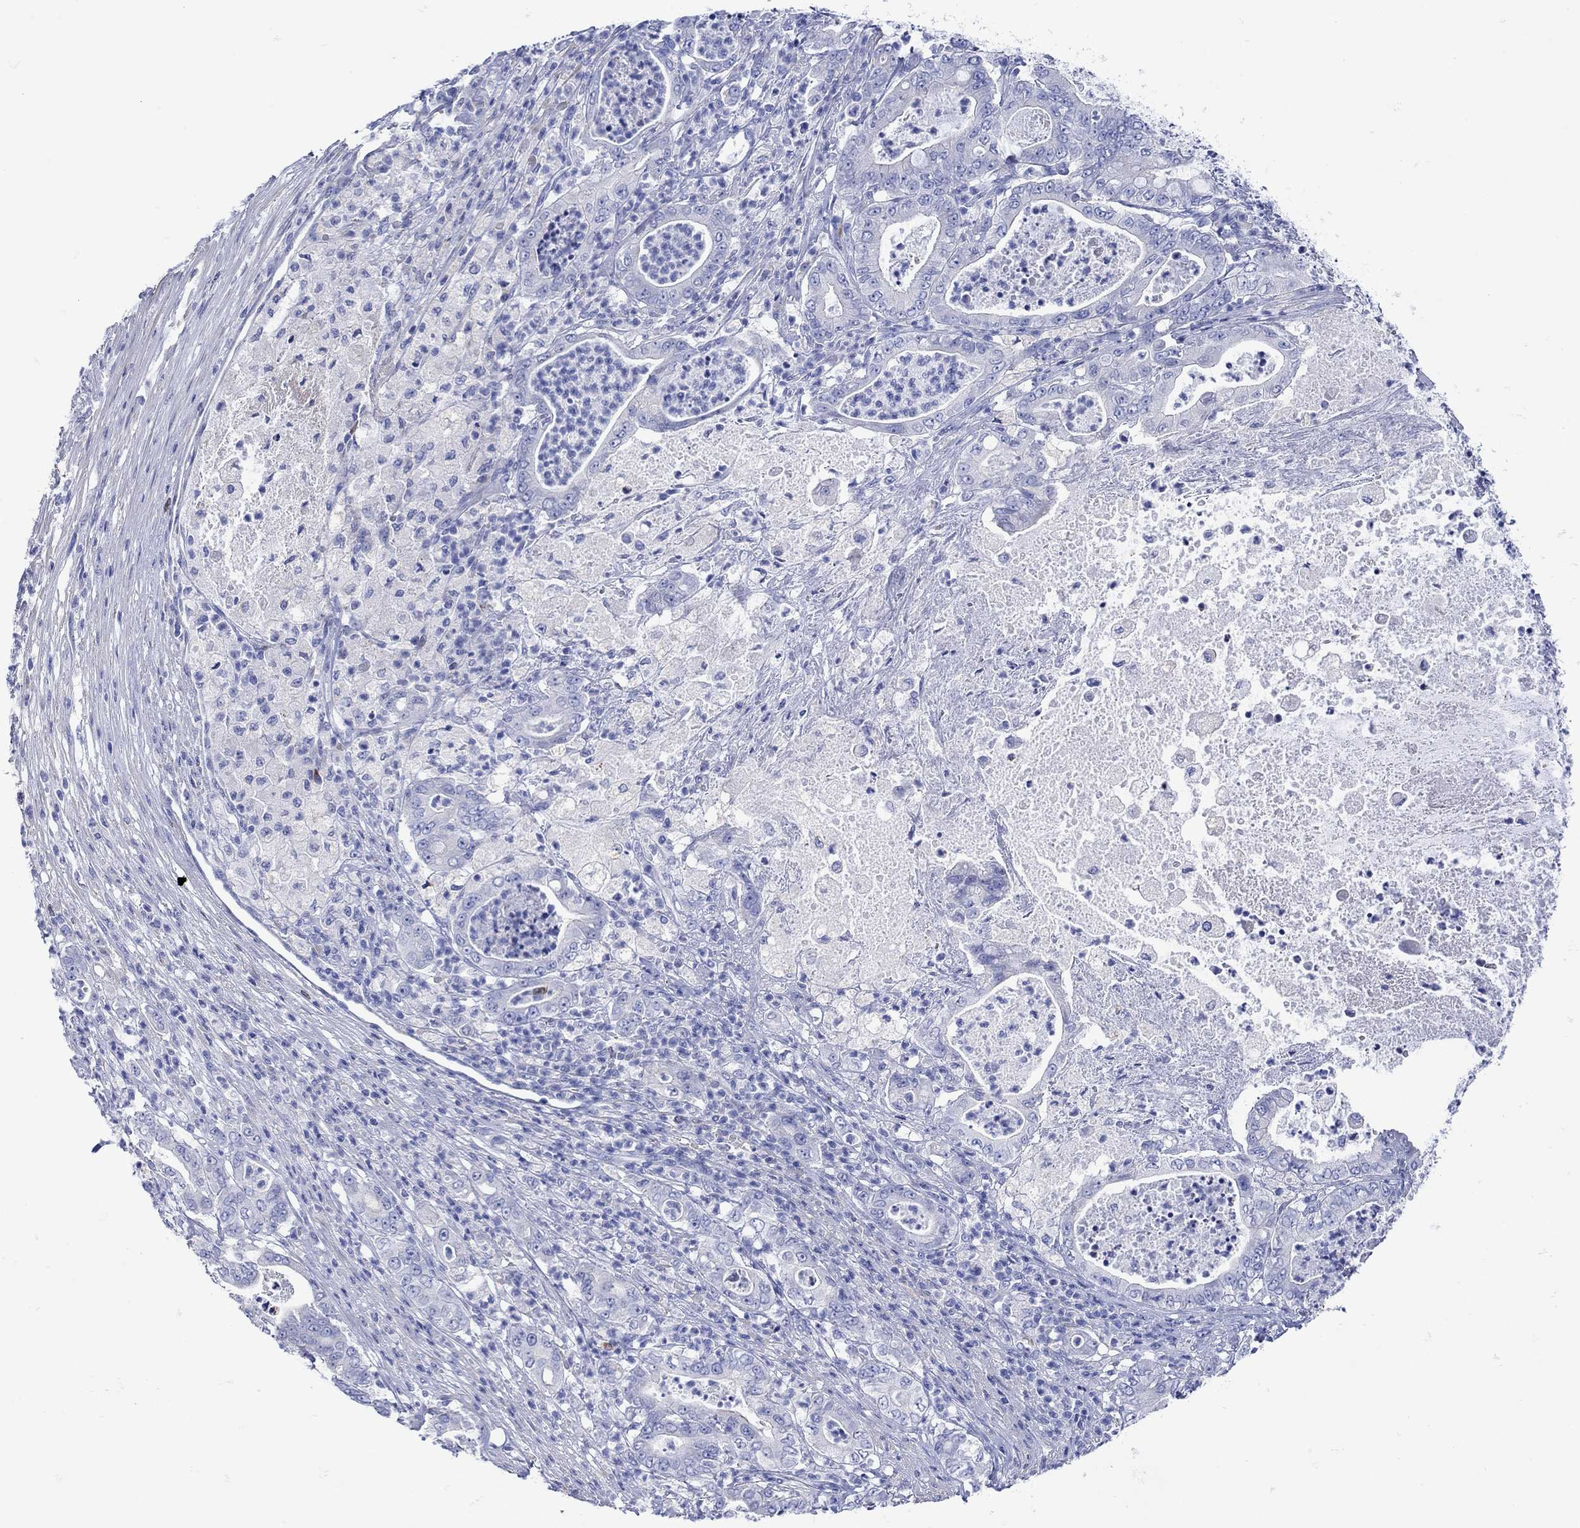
{"staining": {"intensity": "negative", "quantity": "none", "location": "none"}, "tissue": "pancreatic cancer", "cell_type": "Tumor cells", "image_type": "cancer", "snomed": [{"axis": "morphology", "description": "Adenocarcinoma, NOS"}, {"axis": "topography", "description": "Pancreas"}], "caption": "Pancreatic adenocarcinoma was stained to show a protein in brown. There is no significant expression in tumor cells. The staining is performed using DAB brown chromogen with nuclei counter-stained in using hematoxylin.", "gene": "ANKMY1", "patient": {"sex": "male", "age": 71}}